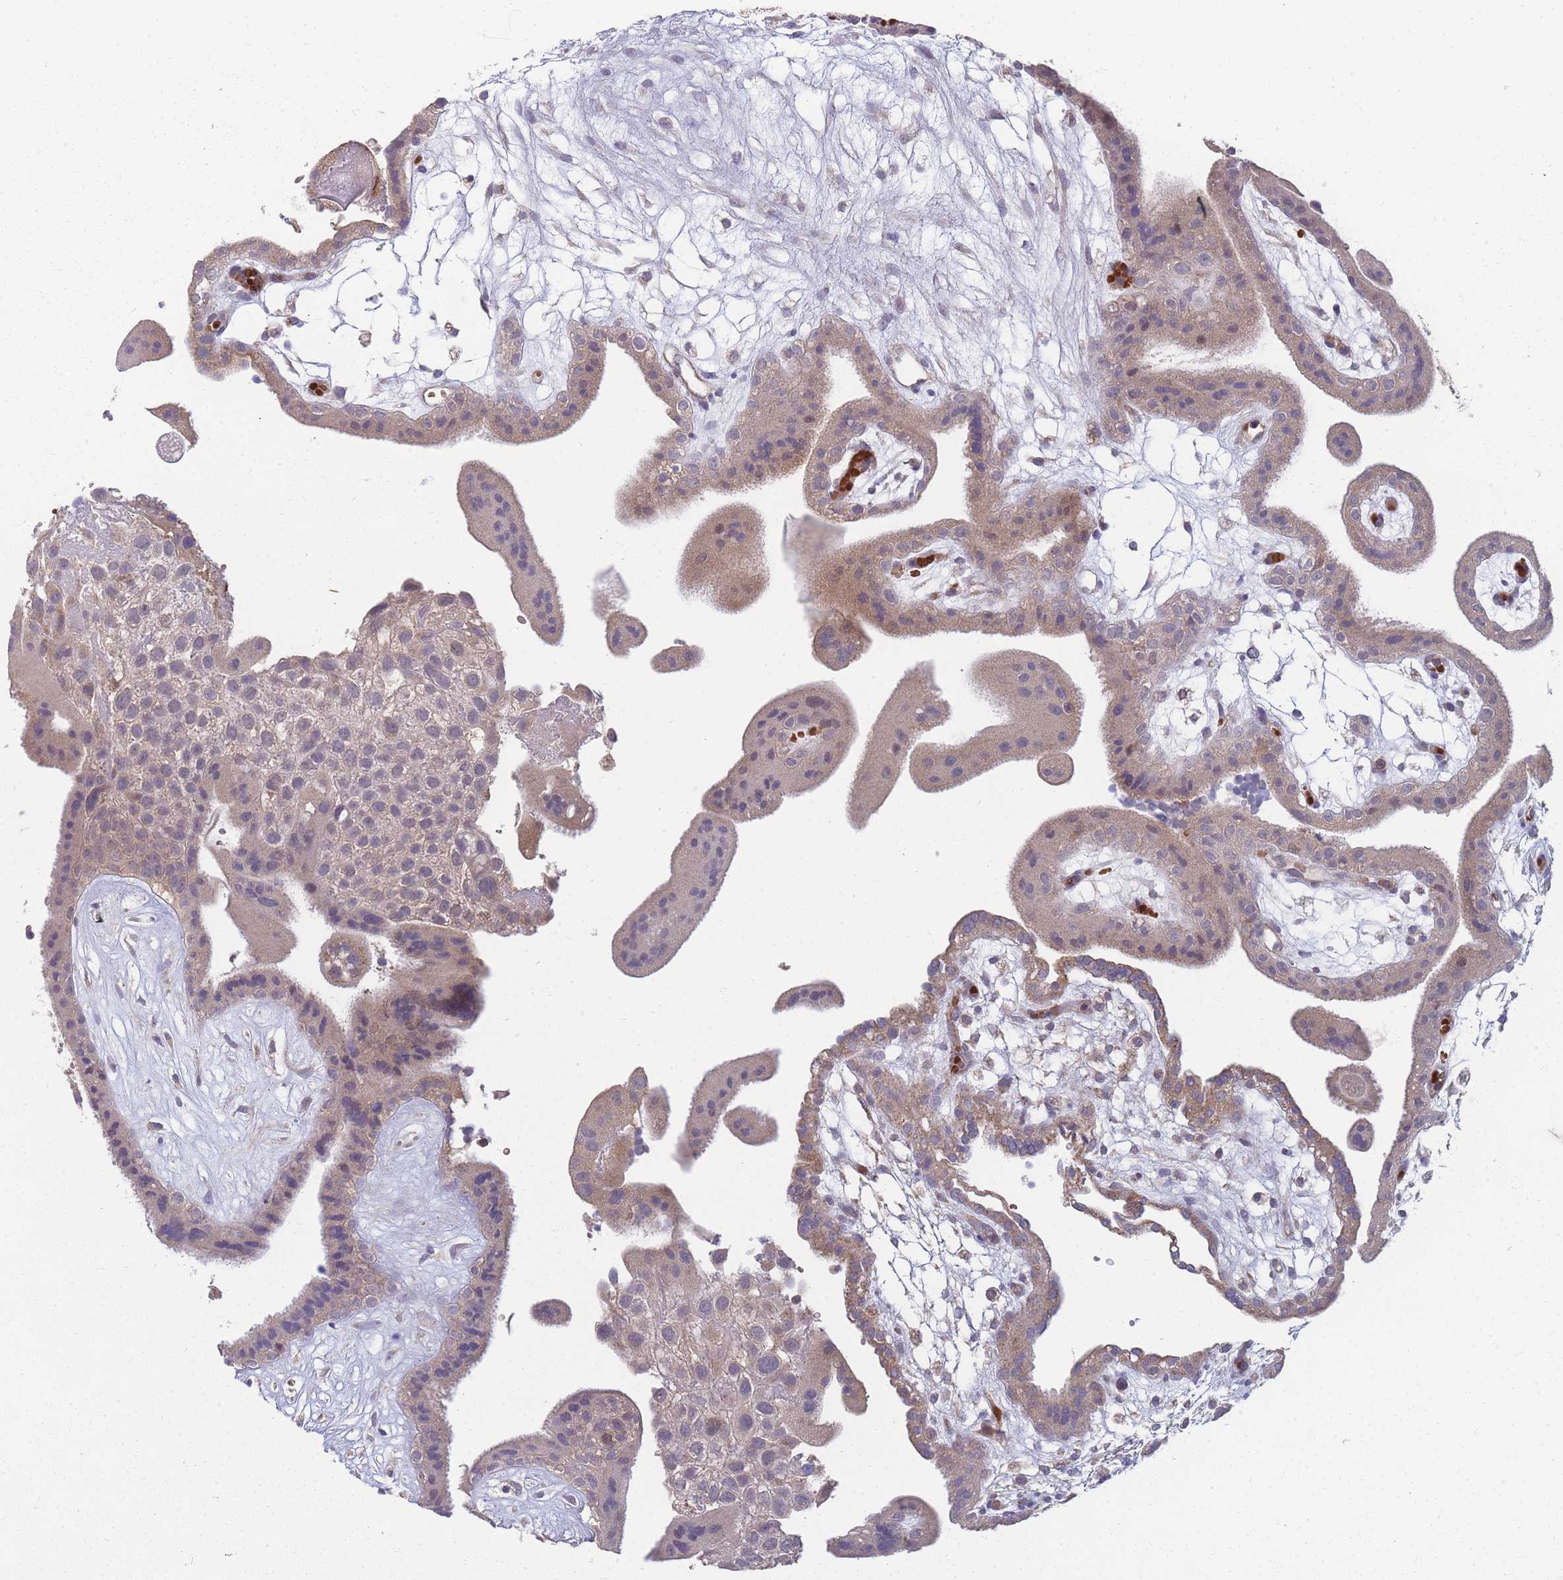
{"staining": {"intensity": "weak", "quantity": "25%-75%", "location": "cytoplasmic/membranous"}, "tissue": "placenta", "cell_type": "Decidual cells", "image_type": "normal", "snomed": [{"axis": "morphology", "description": "Normal tissue, NOS"}, {"axis": "topography", "description": "Placenta"}], "caption": "Placenta stained with a protein marker exhibits weak staining in decidual cells.", "gene": "SLC35B4", "patient": {"sex": "female", "age": 18}}